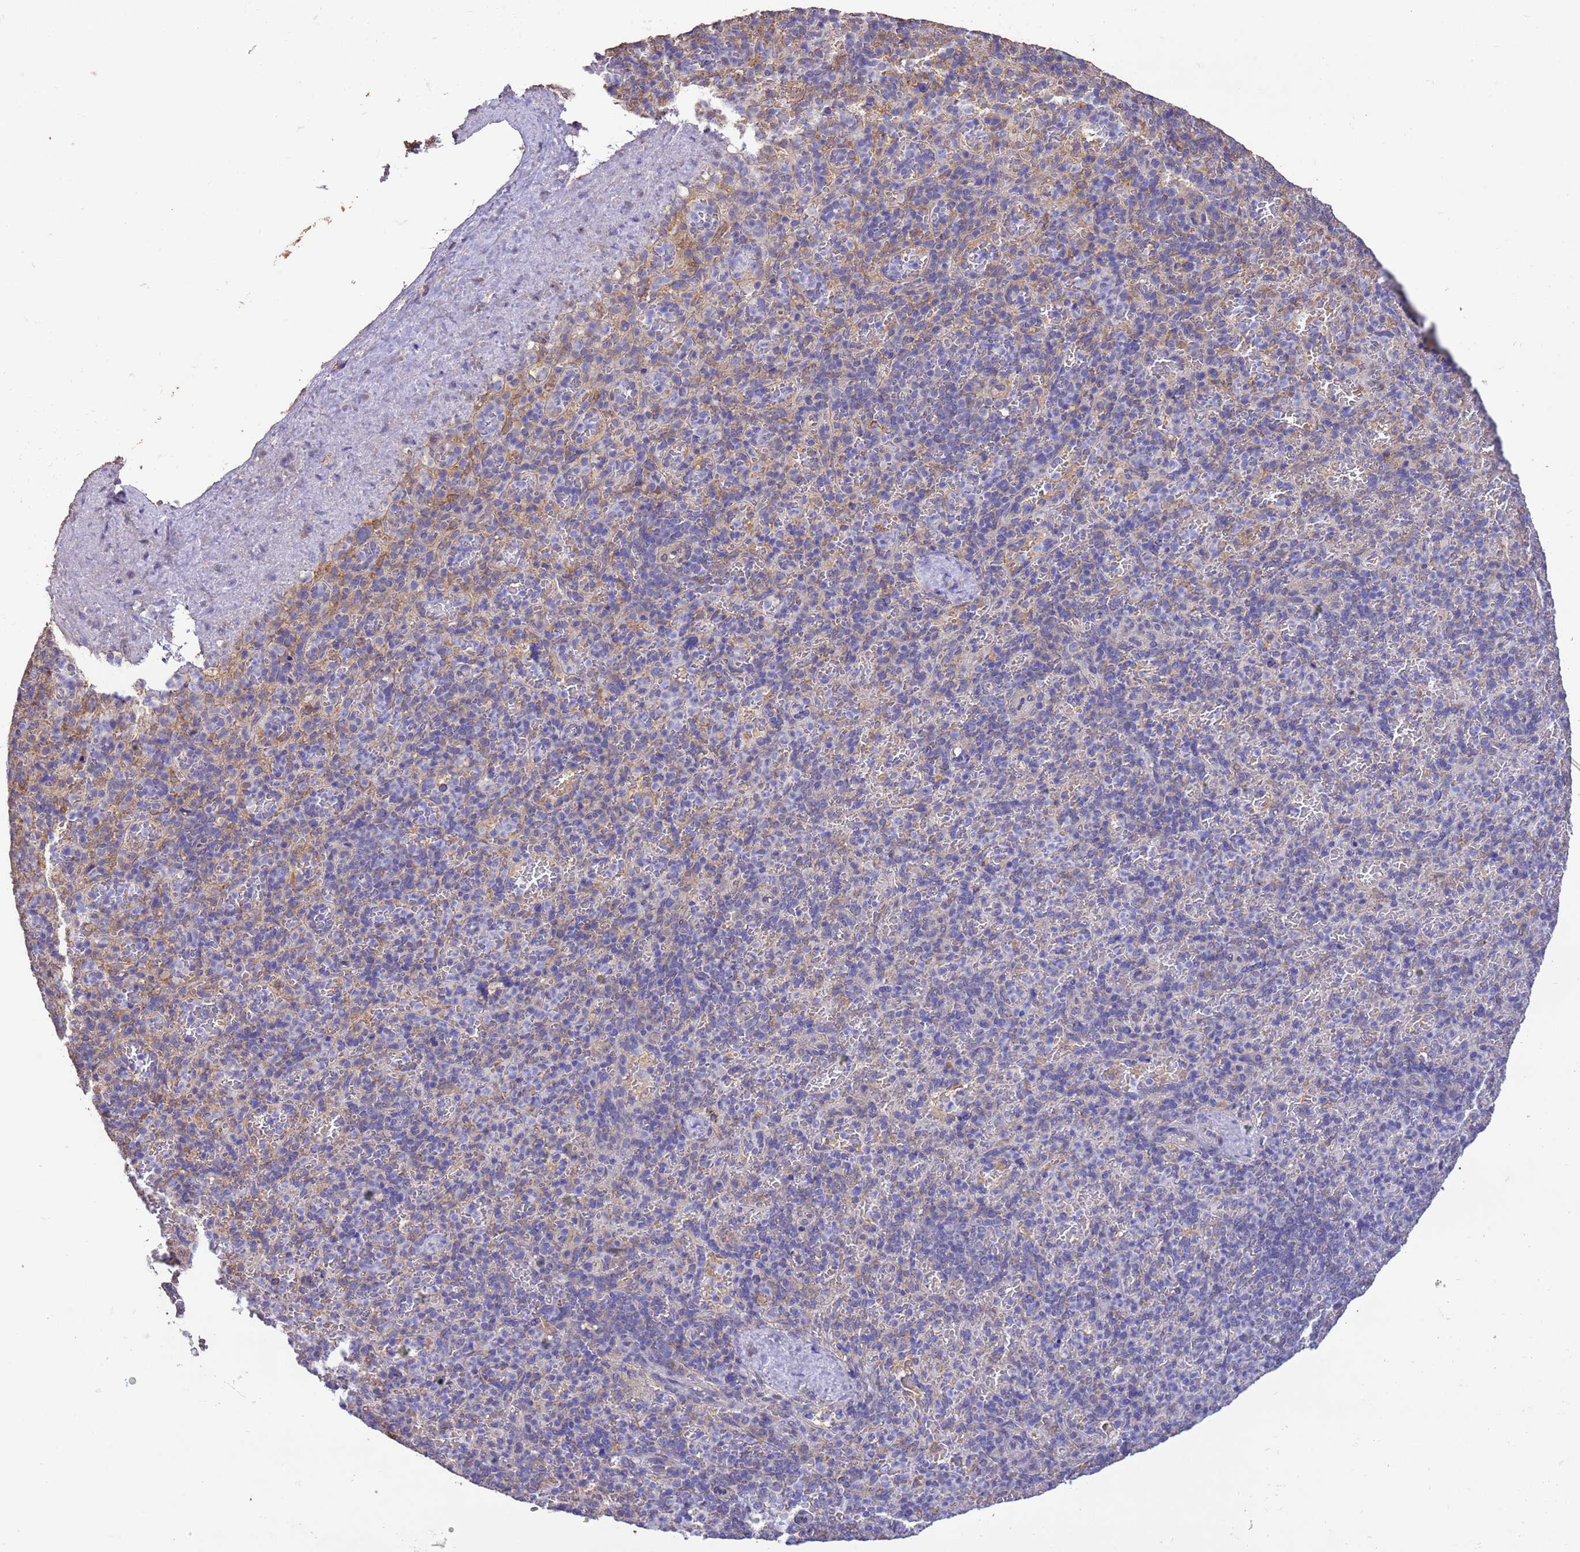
{"staining": {"intensity": "negative", "quantity": "none", "location": "none"}, "tissue": "spleen", "cell_type": "Cells in red pulp", "image_type": "normal", "snomed": [{"axis": "morphology", "description": "Normal tissue, NOS"}, {"axis": "topography", "description": "Spleen"}], "caption": "Protein analysis of benign spleen demonstrates no significant expression in cells in red pulp.", "gene": "NPHP1", "patient": {"sex": "female", "age": 74}}